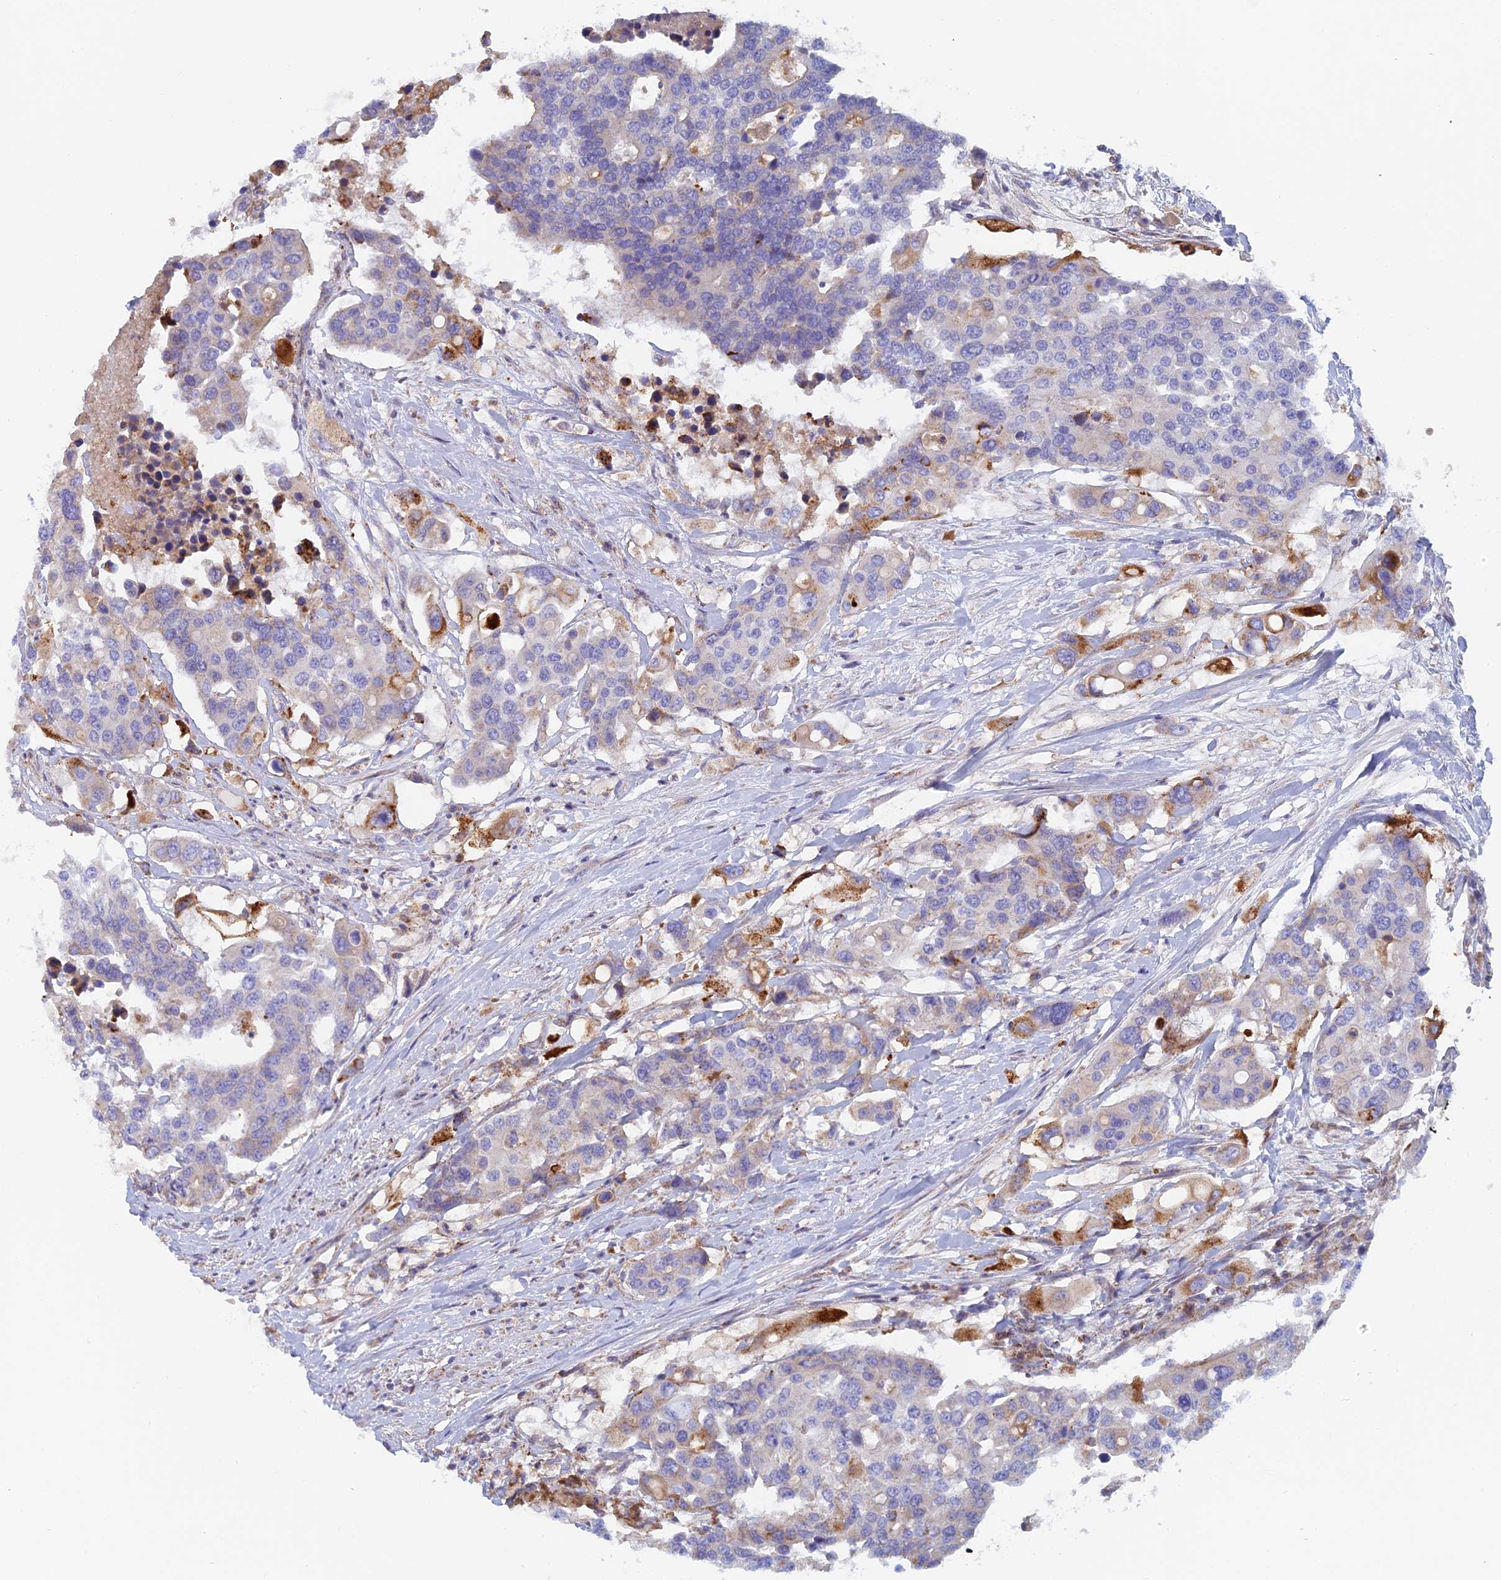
{"staining": {"intensity": "moderate", "quantity": "<25%", "location": "cytoplasmic/membranous"}, "tissue": "colorectal cancer", "cell_type": "Tumor cells", "image_type": "cancer", "snomed": [{"axis": "morphology", "description": "Adenocarcinoma, NOS"}, {"axis": "topography", "description": "Colon"}], "caption": "This micrograph shows immunohistochemistry staining of human colorectal adenocarcinoma, with low moderate cytoplasmic/membranous staining in approximately <25% of tumor cells.", "gene": "IFTAP", "patient": {"sex": "male", "age": 77}}